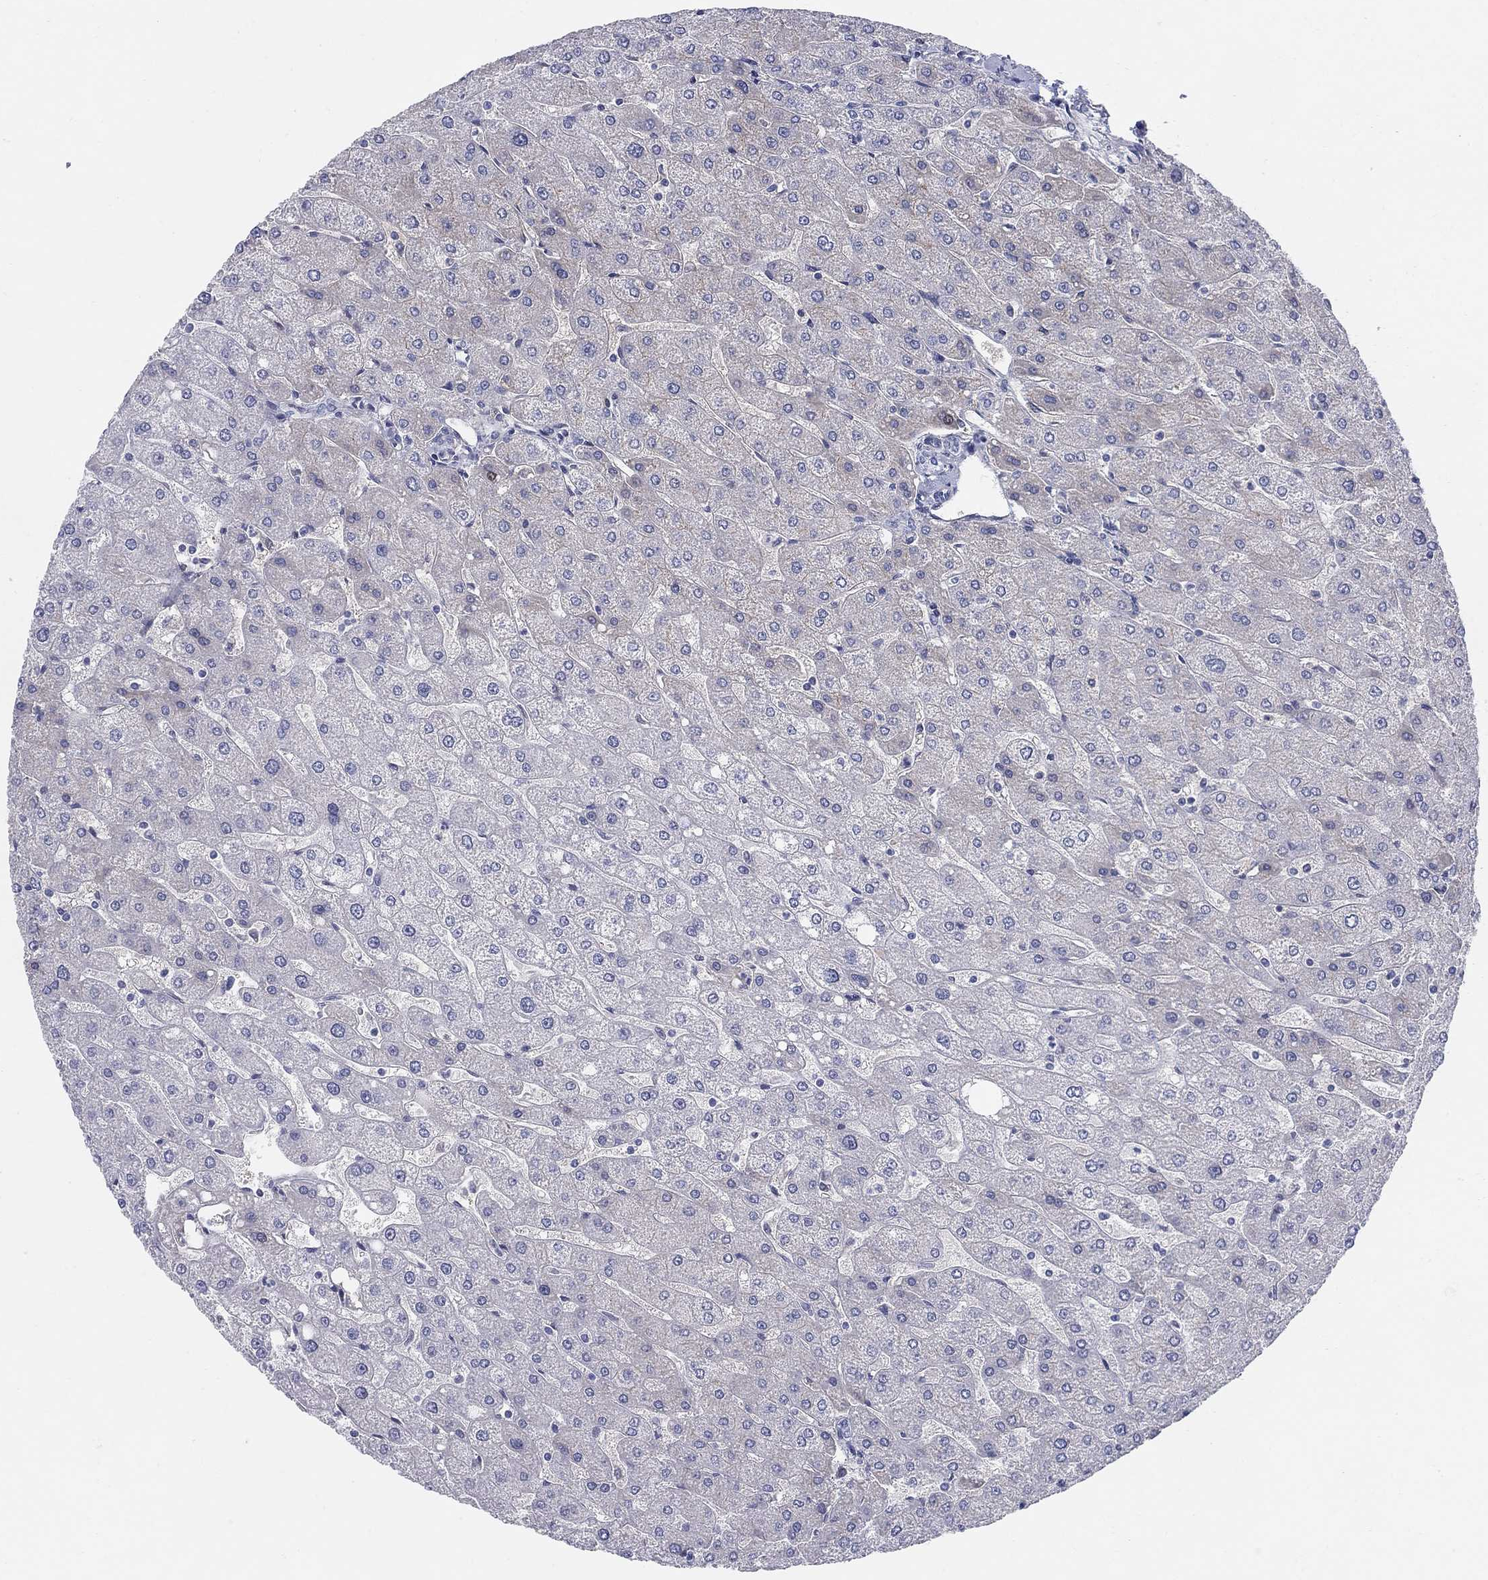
{"staining": {"intensity": "negative", "quantity": "none", "location": "none"}, "tissue": "liver", "cell_type": "Cholangiocytes", "image_type": "normal", "snomed": [{"axis": "morphology", "description": "Normal tissue, NOS"}, {"axis": "topography", "description": "Liver"}], "caption": "Cholangiocytes show no significant staining in normal liver. (Stains: DAB immunohistochemistry (IHC) with hematoxylin counter stain, Microscopy: brightfield microscopy at high magnification).", "gene": "HEATR4", "patient": {"sex": "male", "age": 67}}